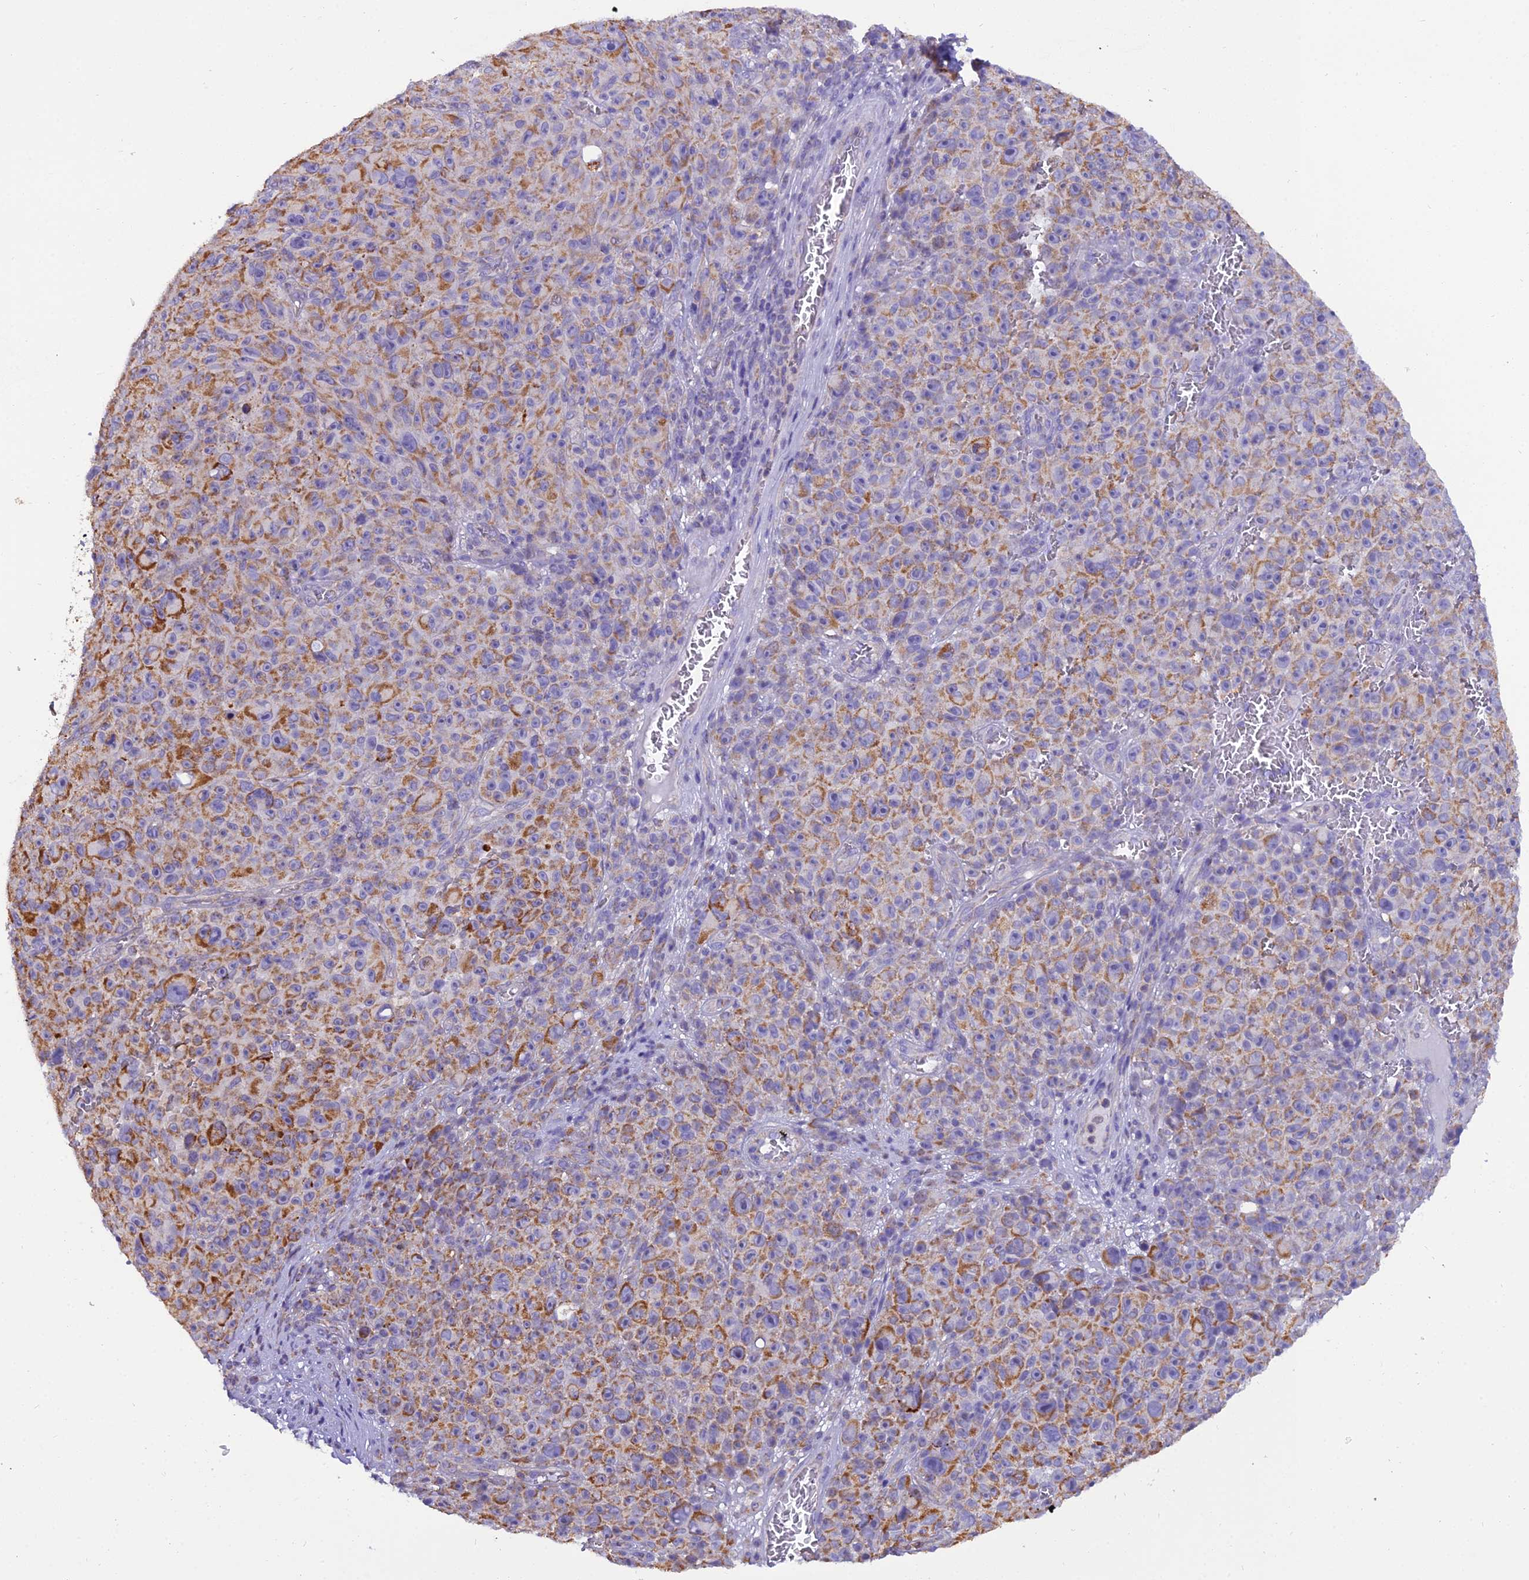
{"staining": {"intensity": "moderate", "quantity": ">75%", "location": "cytoplasmic/membranous"}, "tissue": "melanoma", "cell_type": "Tumor cells", "image_type": "cancer", "snomed": [{"axis": "morphology", "description": "Malignant melanoma, NOS"}, {"axis": "topography", "description": "Skin"}], "caption": "Immunohistochemical staining of malignant melanoma reveals medium levels of moderate cytoplasmic/membranous positivity in approximately >75% of tumor cells. Nuclei are stained in blue.", "gene": "GPD1", "patient": {"sex": "female", "age": 82}}